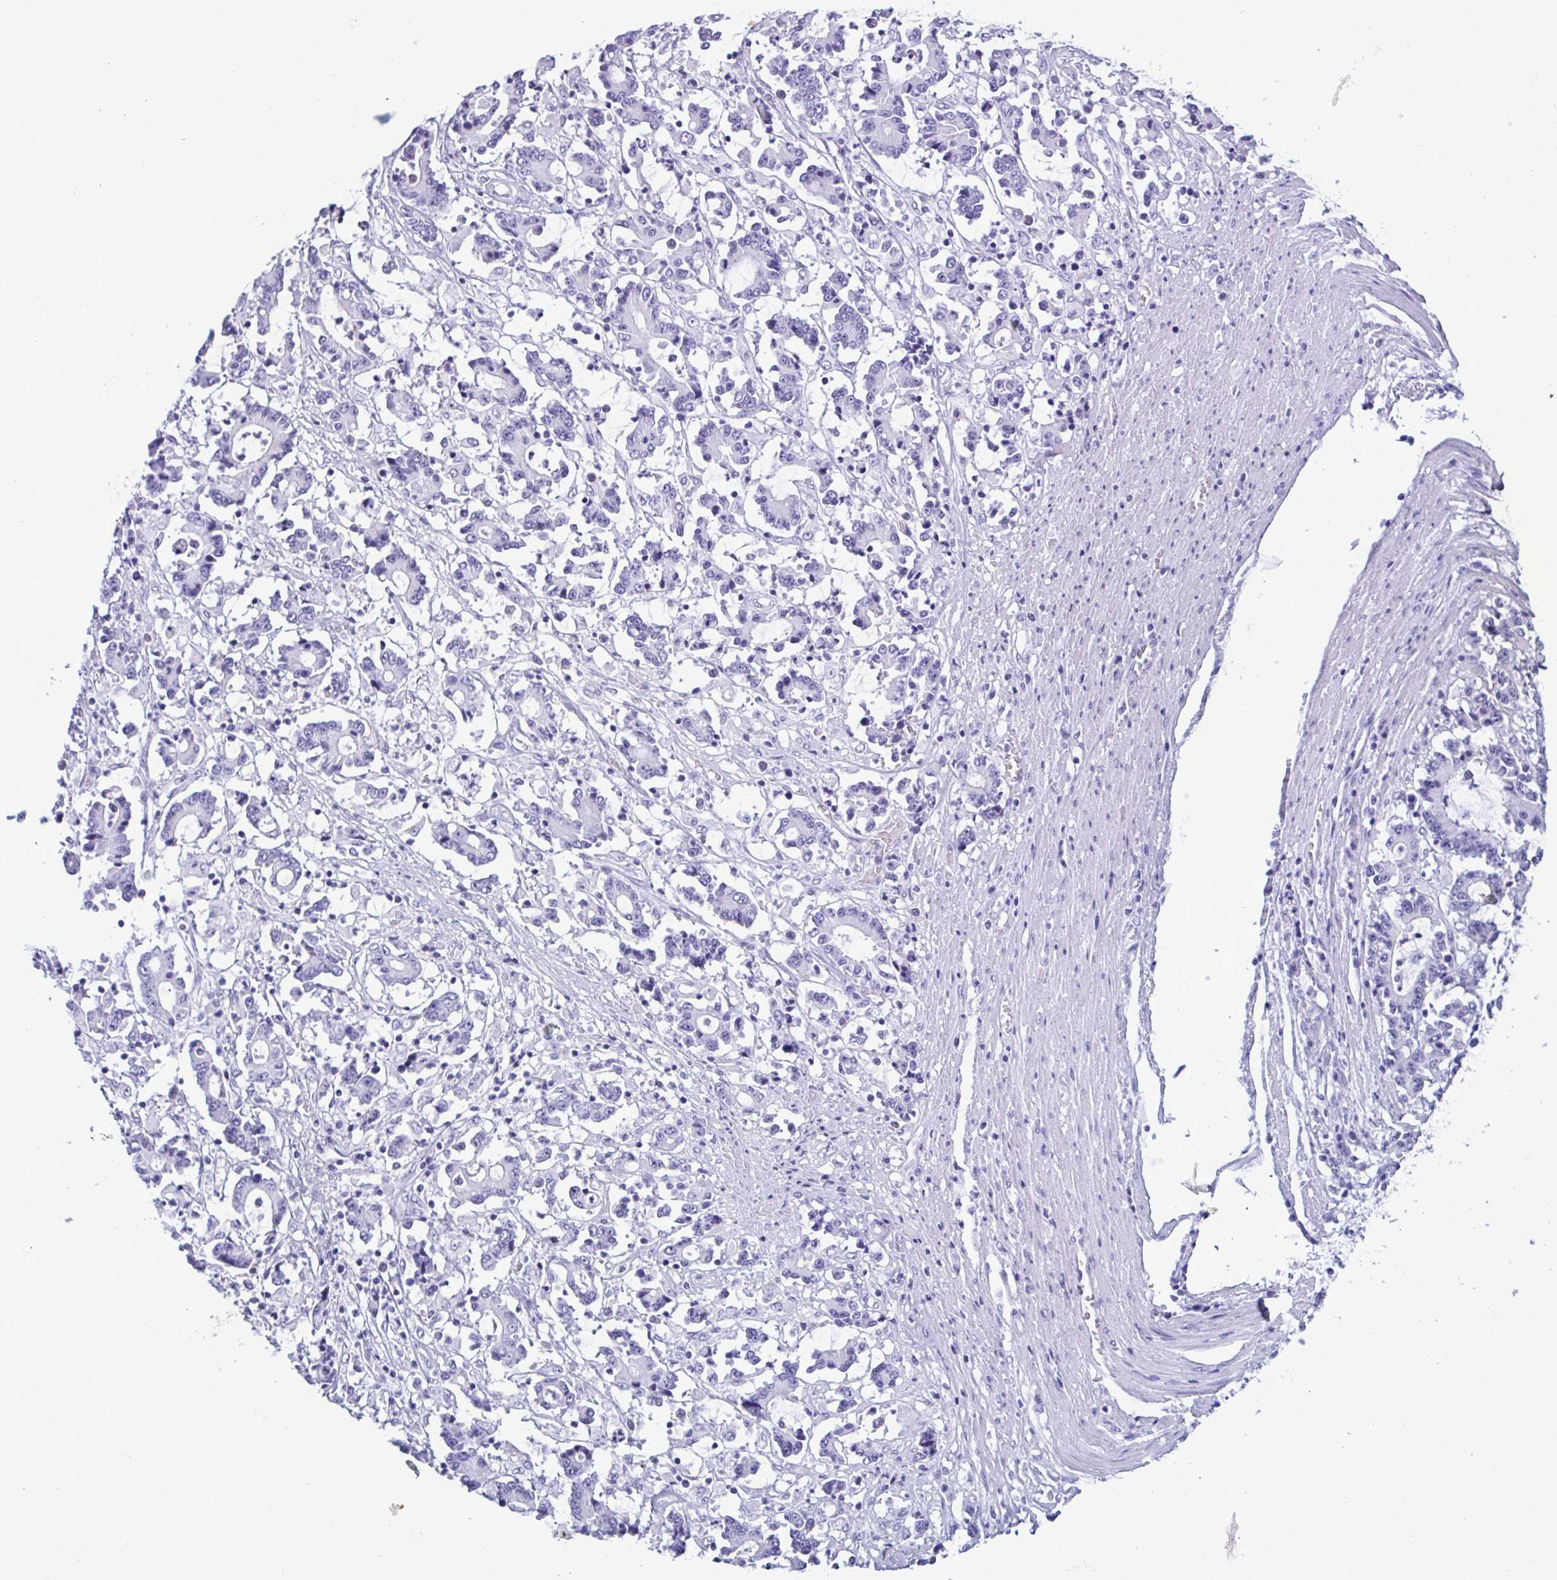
{"staining": {"intensity": "negative", "quantity": "none", "location": "none"}, "tissue": "stomach cancer", "cell_type": "Tumor cells", "image_type": "cancer", "snomed": [{"axis": "morphology", "description": "Adenocarcinoma, NOS"}, {"axis": "topography", "description": "Stomach, upper"}], "caption": "This is an immunohistochemistry (IHC) histopathology image of human stomach cancer (adenocarcinoma). There is no positivity in tumor cells.", "gene": "MRGPRG", "patient": {"sex": "male", "age": 68}}